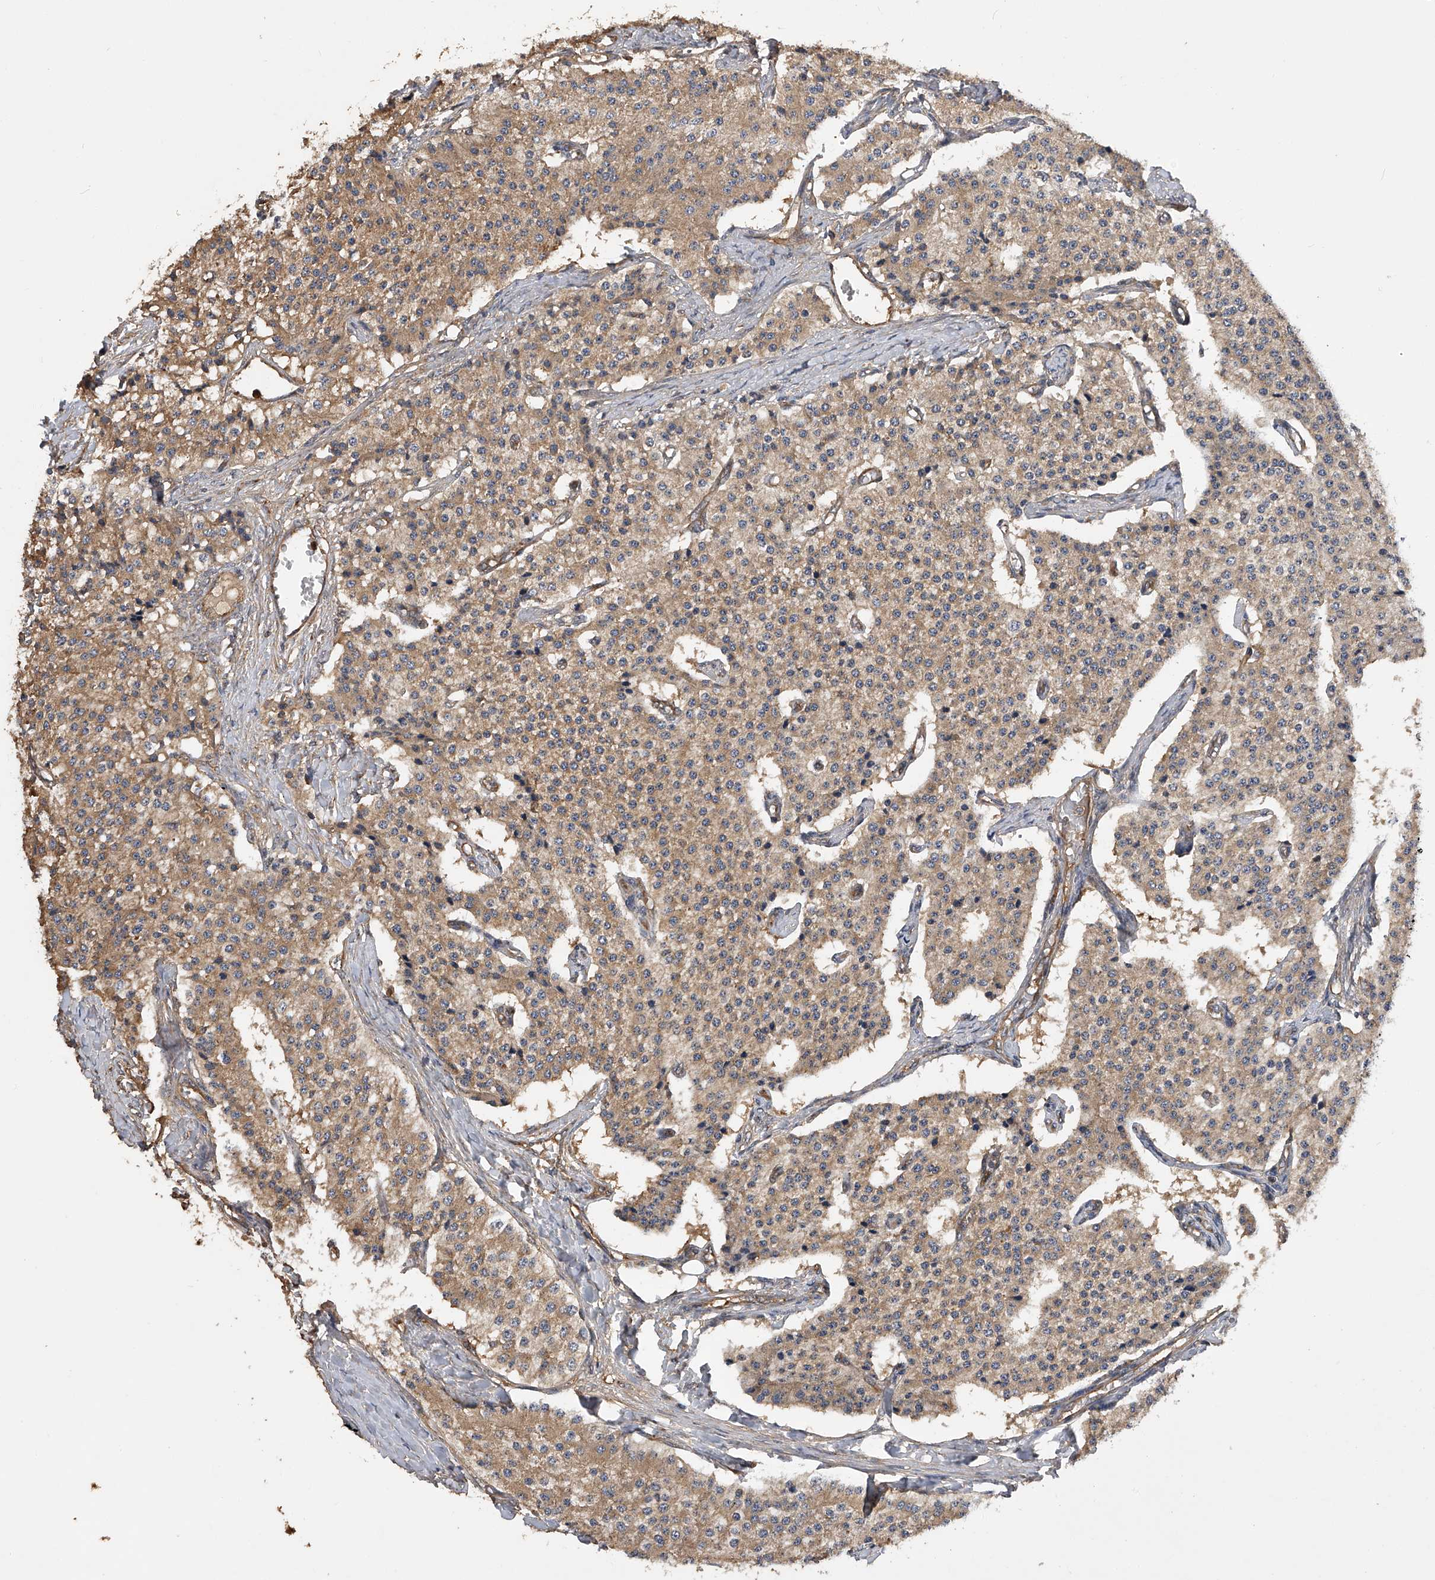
{"staining": {"intensity": "moderate", "quantity": ">75%", "location": "cytoplasmic/membranous"}, "tissue": "carcinoid", "cell_type": "Tumor cells", "image_type": "cancer", "snomed": [{"axis": "morphology", "description": "Carcinoid, malignant, NOS"}, {"axis": "topography", "description": "Colon"}], "caption": "The photomicrograph shows a brown stain indicating the presence of a protein in the cytoplasmic/membranous of tumor cells in carcinoid (malignant). The protein of interest is shown in brown color, while the nuclei are stained blue.", "gene": "PTPRA", "patient": {"sex": "female", "age": 52}}